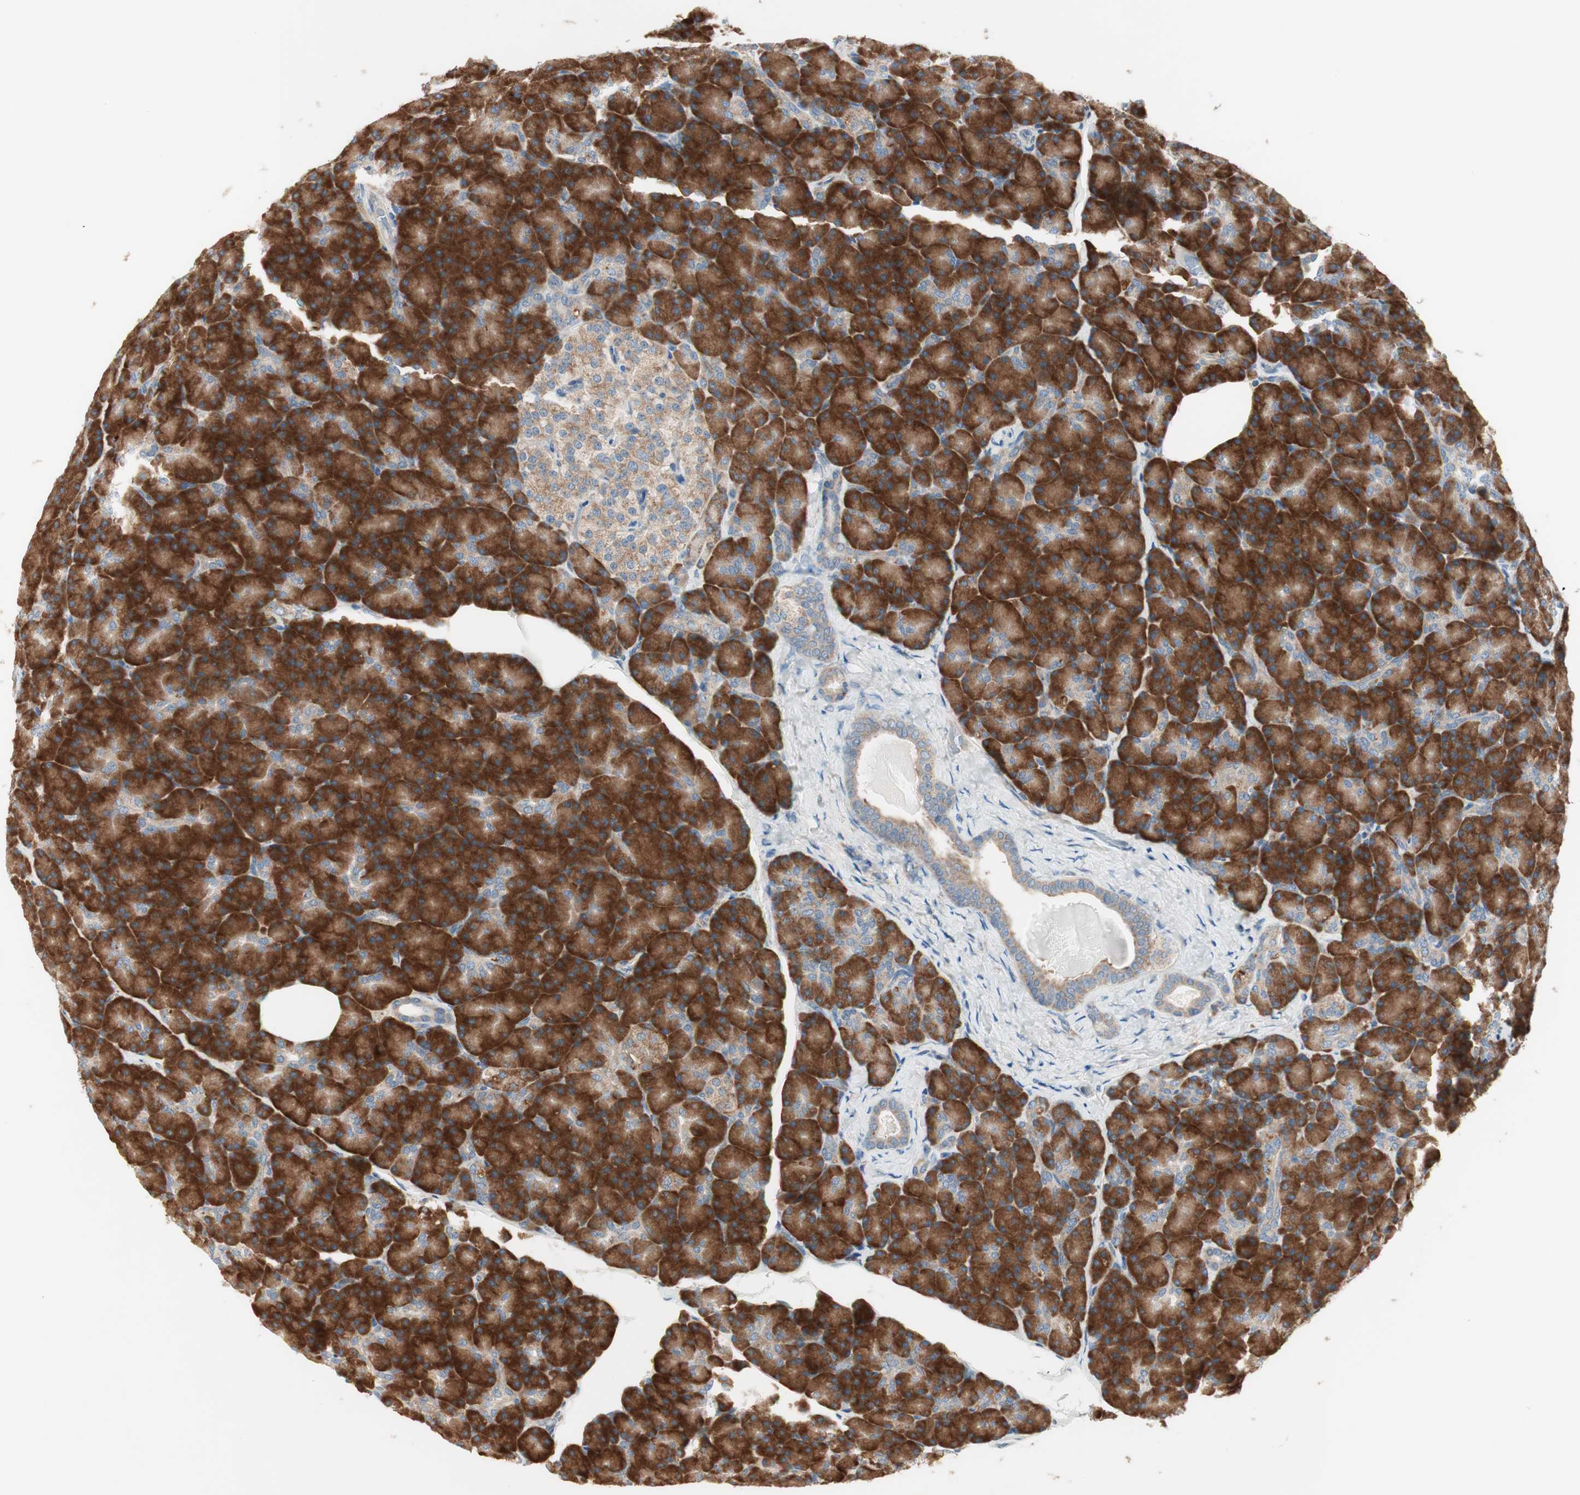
{"staining": {"intensity": "strong", "quantity": ">75%", "location": "cytoplasmic/membranous"}, "tissue": "pancreas", "cell_type": "Exocrine glandular cells", "image_type": "normal", "snomed": [{"axis": "morphology", "description": "Normal tissue, NOS"}, {"axis": "topography", "description": "Pancreas"}], "caption": "Protein positivity by immunohistochemistry shows strong cytoplasmic/membranous staining in about >75% of exocrine glandular cells in normal pancreas.", "gene": "RPL23", "patient": {"sex": "female", "age": 43}}